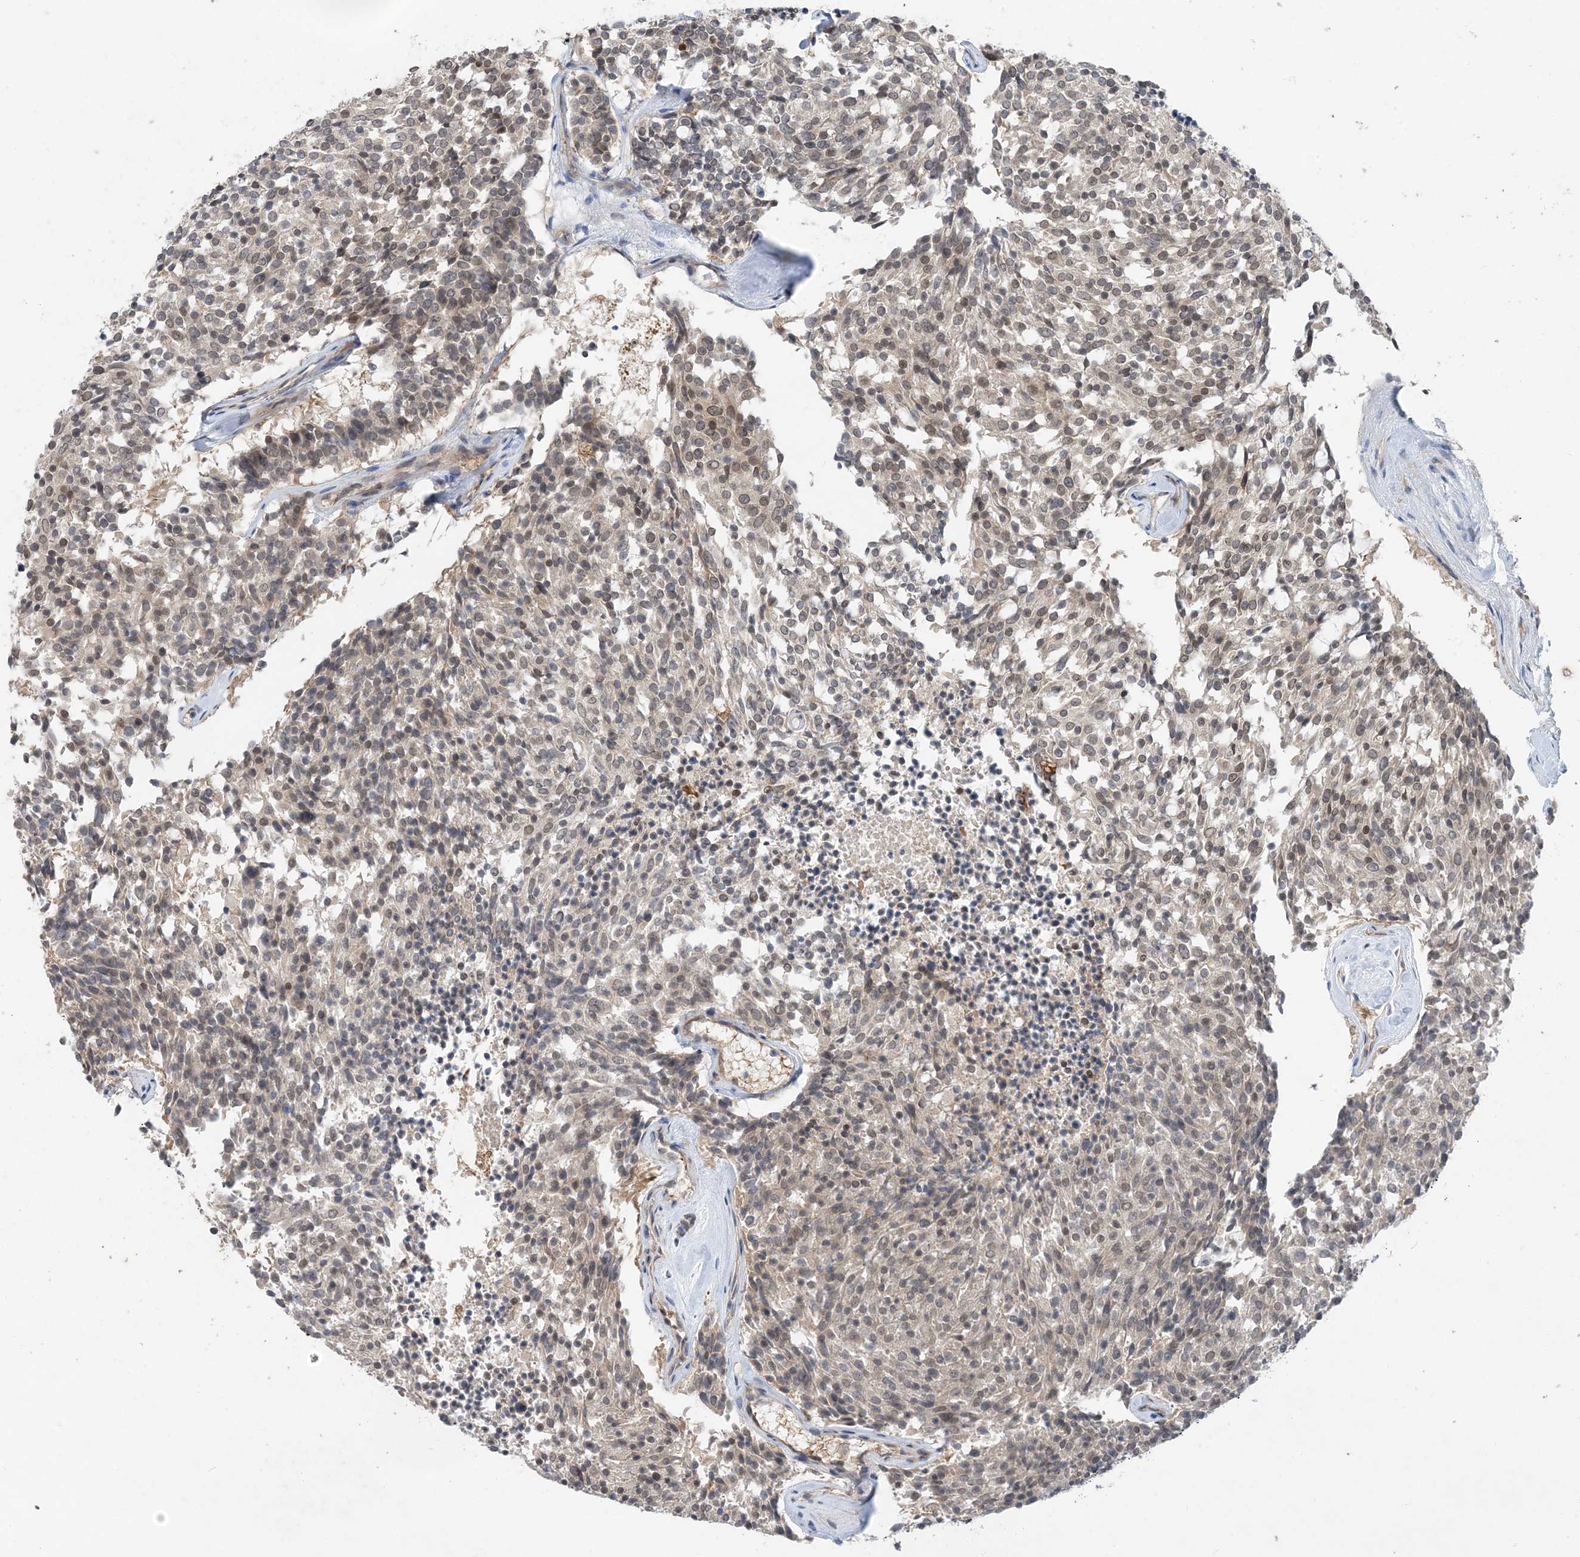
{"staining": {"intensity": "weak", "quantity": "<25%", "location": "nuclear"}, "tissue": "carcinoid", "cell_type": "Tumor cells", "image_type": "cancer", "snomed": [{"axis": "morphology", "description": "Carcinoid, malignant, NOS"}, {"axis": "topography", "description": "Pancreas"}], "caption": "An immunohistochemistry image of carcinoid (malignant) is shown. There is no staining in tumor cells of carcinoid (malignant). (DAB immunohistochemistry (IHC) visualized using brightfield microscopy, high magnification).", "gene": "NAGK", "patient": {"sex": "female", "age": 54}}